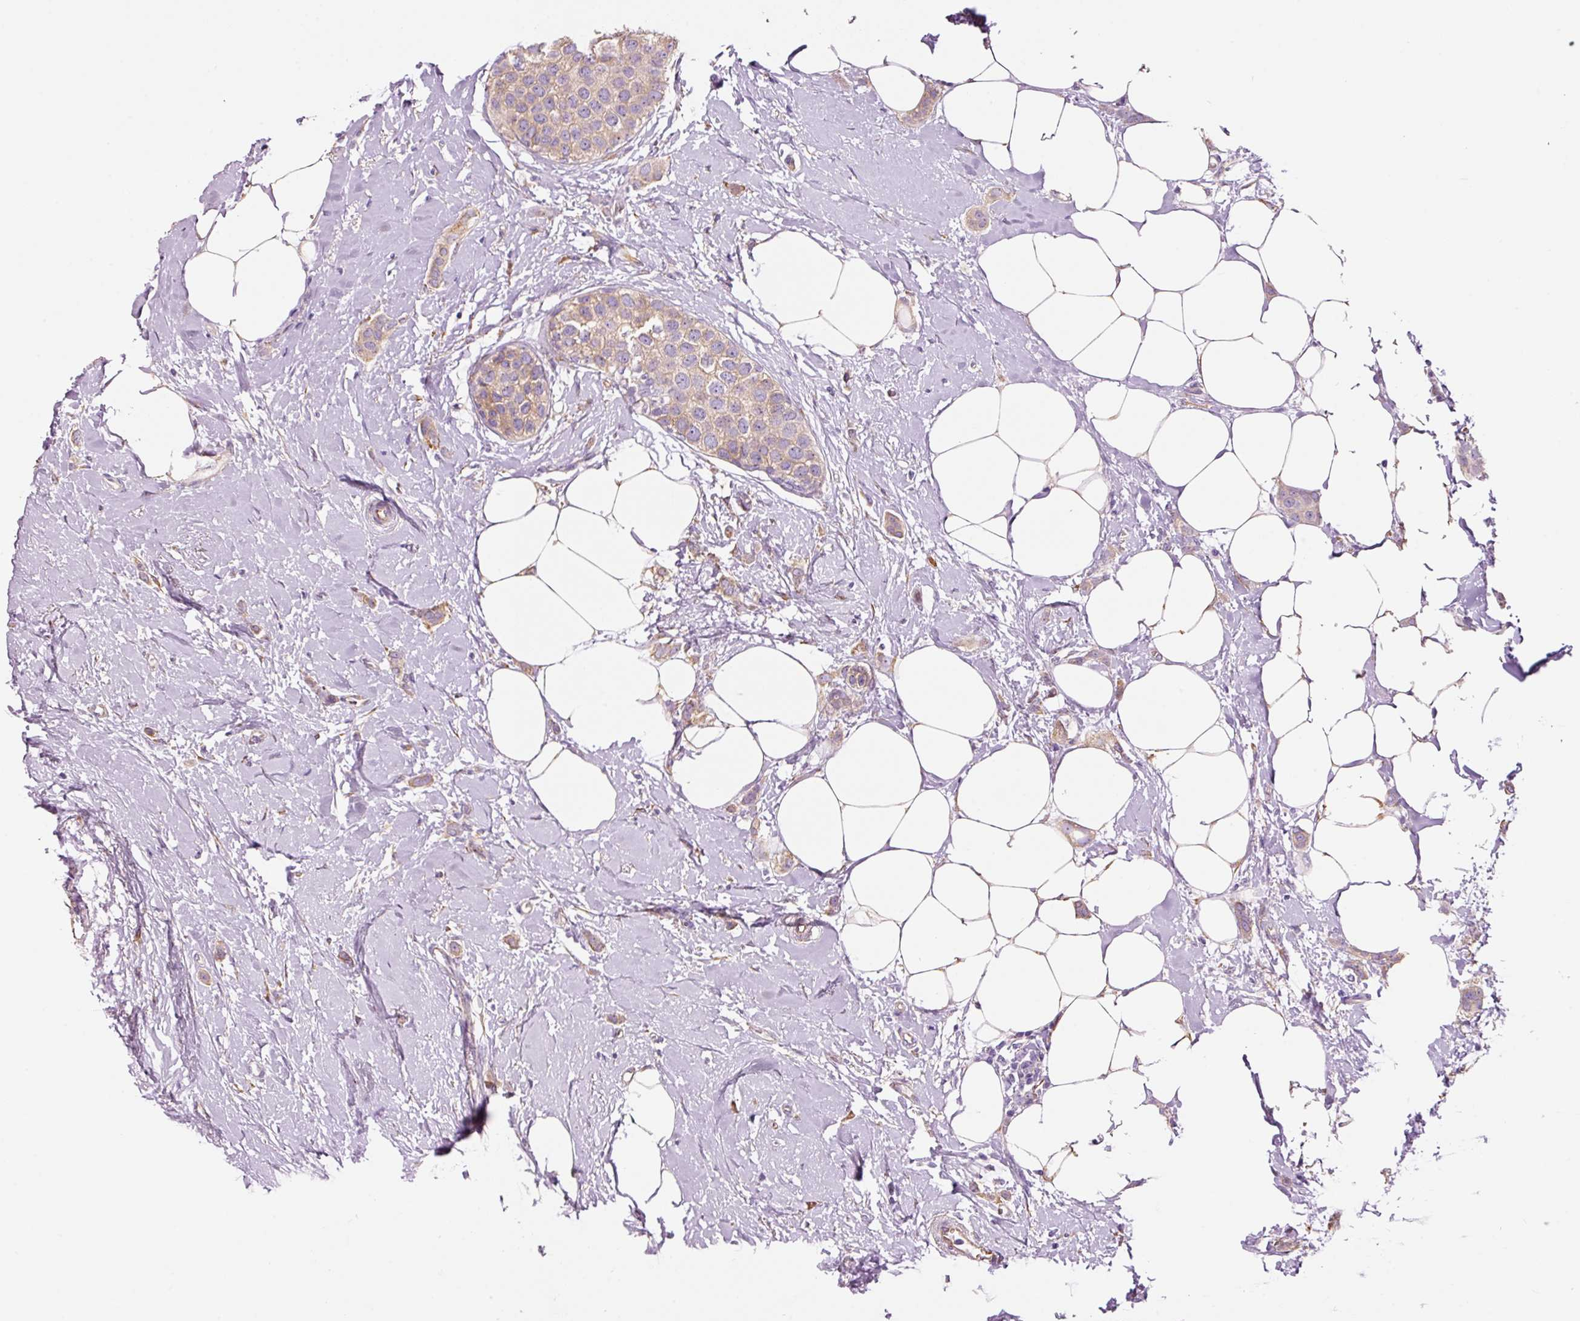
{"staining": {"intensity": "moderate", "quantity": ">75%", "location": "cytoplasmic/membranous"}, "tissue": "breast cancer", "cell_type": "Tumor cells", "image_type": "cancer", "snomed": [{"axis": "morphology", "description": "Duct carcinoma"}, {"axis": "topography", "description": "Breast"}], "caption": "Breast infiltrating ductal carcinoma stained for a protein displays moderate cytoplasmic/membranous positivity in tumor cells.", "gene": "GCG", "patient": {"sex": "female", "age": 72}}